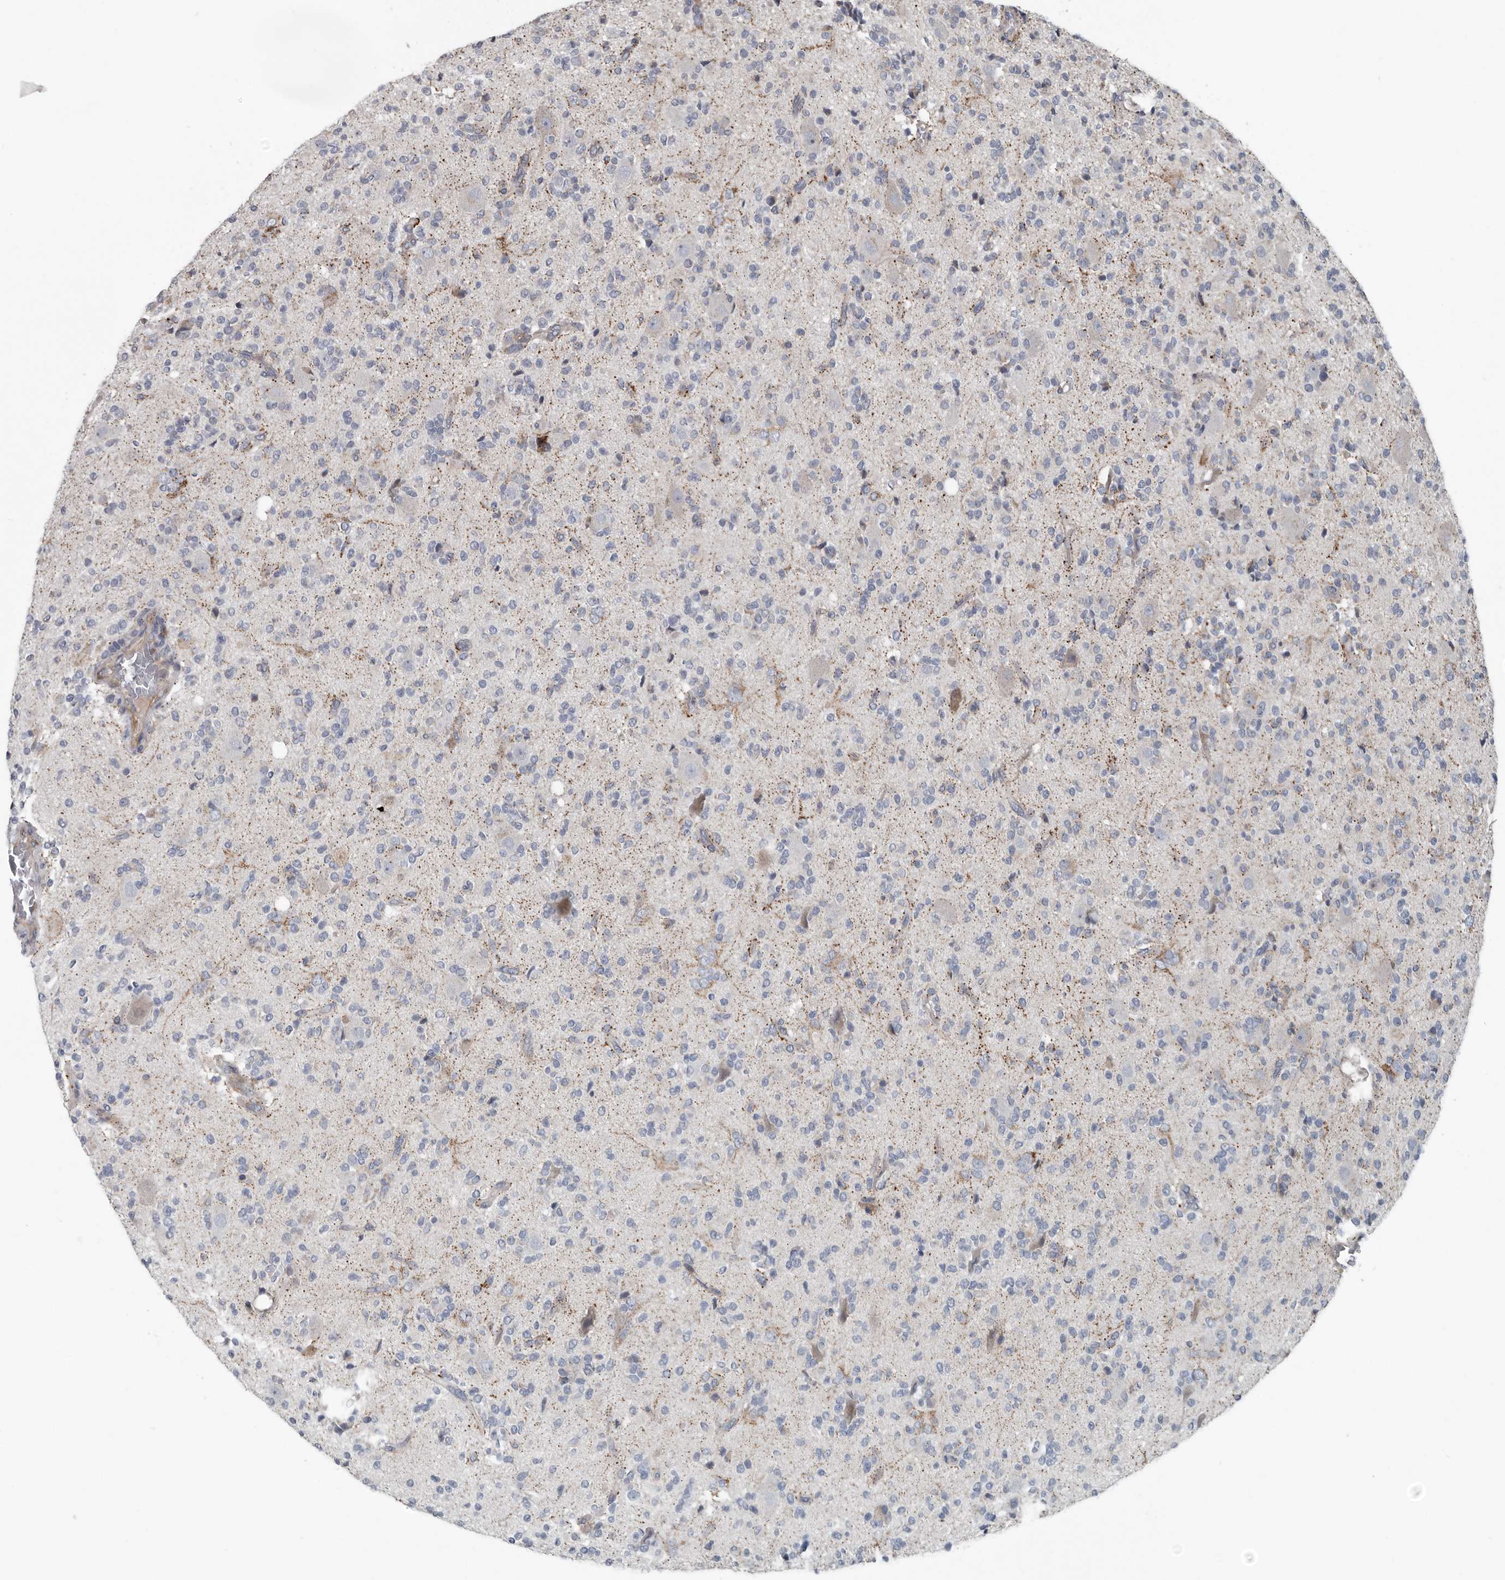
{"staining": {"intensity": "negative", "quantity": "none", "location": "none"}, "tissue": "glioma", "cell_type": "Tumor cells", "image_type": "cancer", "snomed": [{"axis": "morphology", "description": "Glioma, malignant, High grade"}, {"axis": "topography", "description": "Brain"}], "caption": "Tumor cells show no significant staining in malignant glioma (high-grade).", "gene": "DPY19L4", "patient": {"sex": "male", "age": 34}}